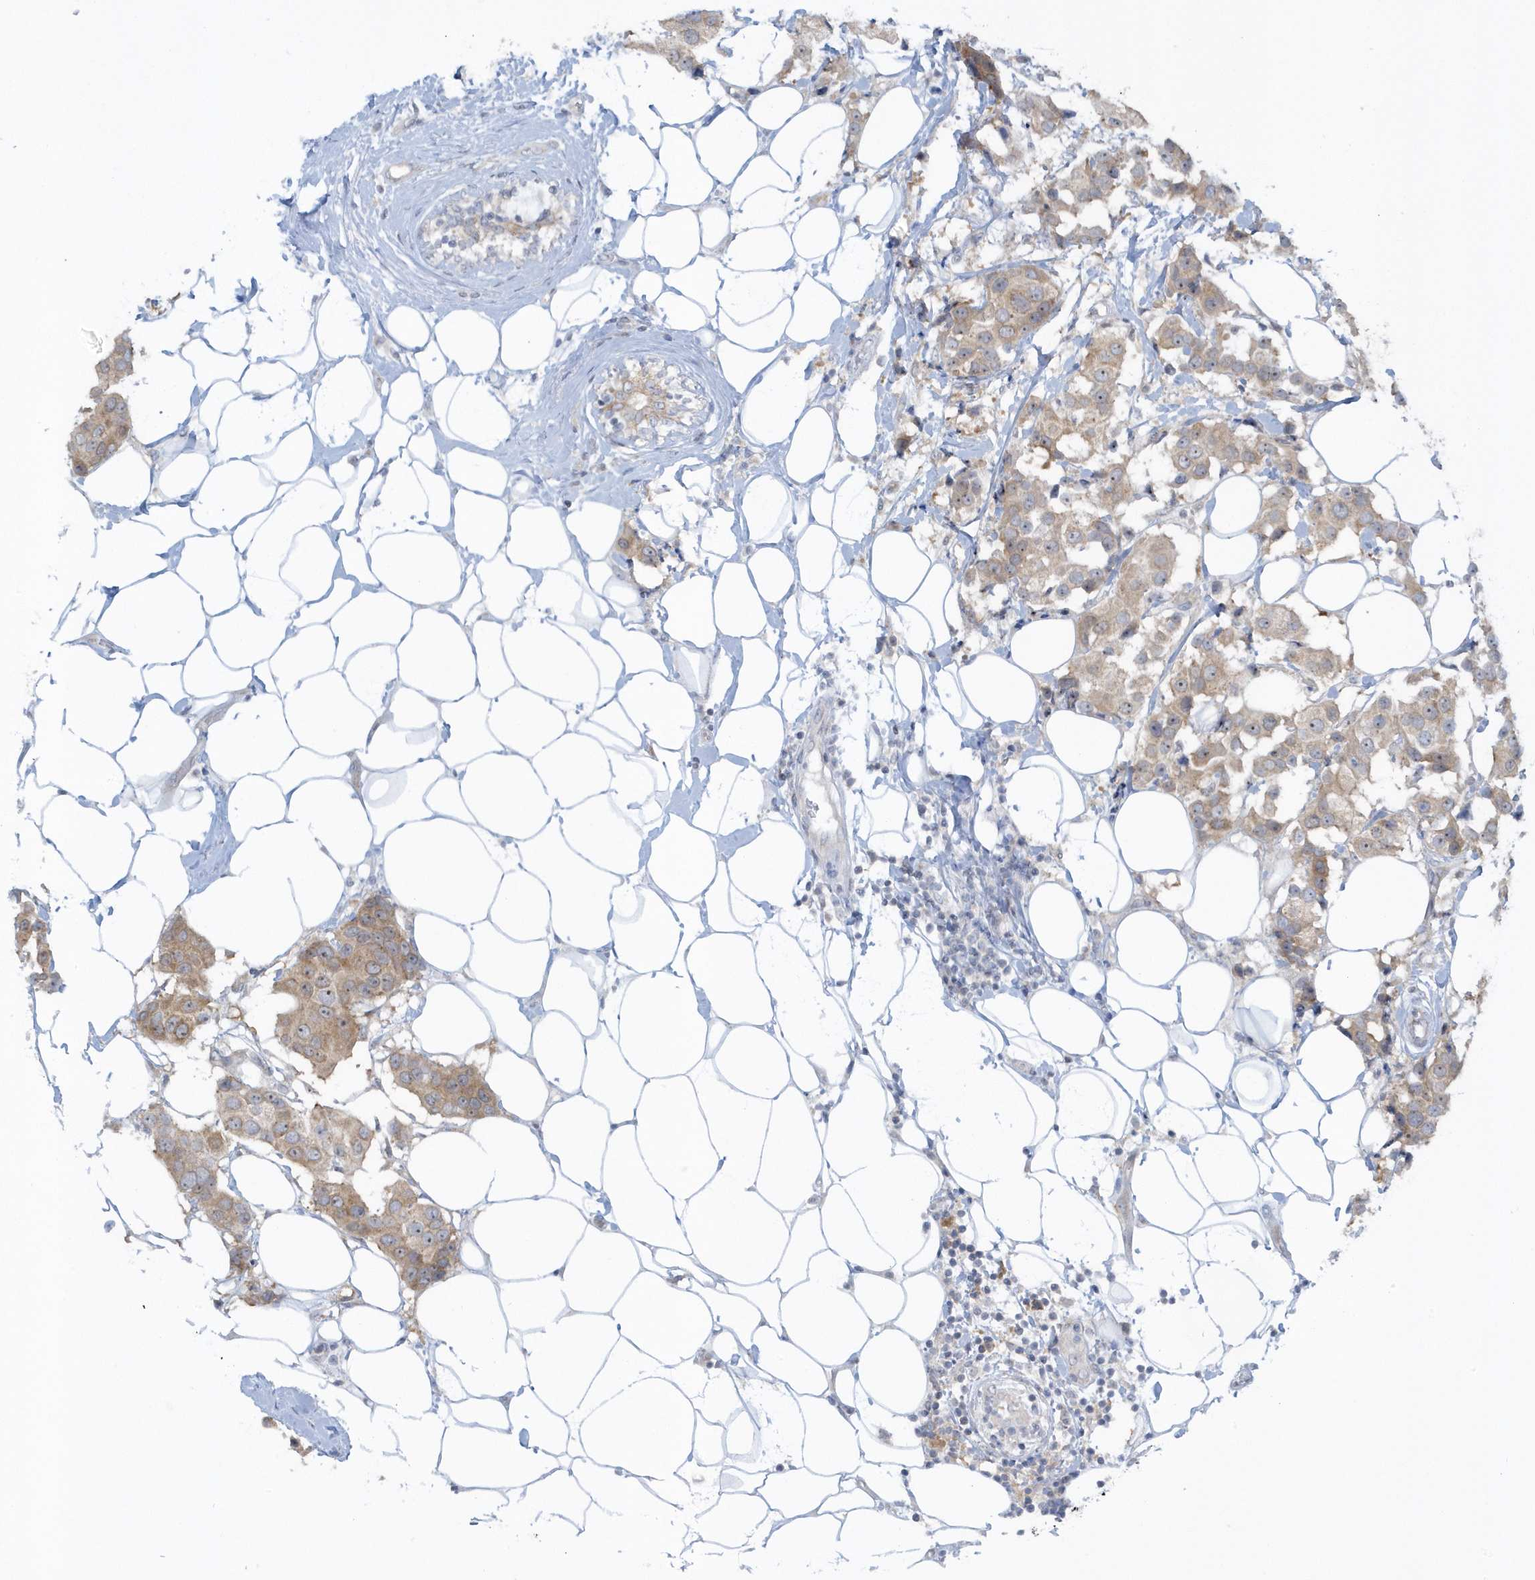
{"staining": {"intensity": "moderate", "quantity": ">75%", "location": "cytoplasmic/membranous,nuclear"}, "tissue": "breast cancer", "cell_type": "Tumor cells", "image_type": "cancer", "snomed": [{"axis": "morphology", "description": "Normal tissue, NOS"}, {"axis": "morphology", "description": "Duct carcinoma"}, {"axis": "topography", "description": "Breast"}], "caption": "Immunohistochemistry histopathology image of human invasive ductal carcinoma (breast) stained for a protein (brown), which exhibits medium levels of moderate cytoplasmic/membranous and nuclear expression in approximately >75% of tumor cells.", "gene": "SCN3A", "patient": {"sex": "female", "age": 39}}